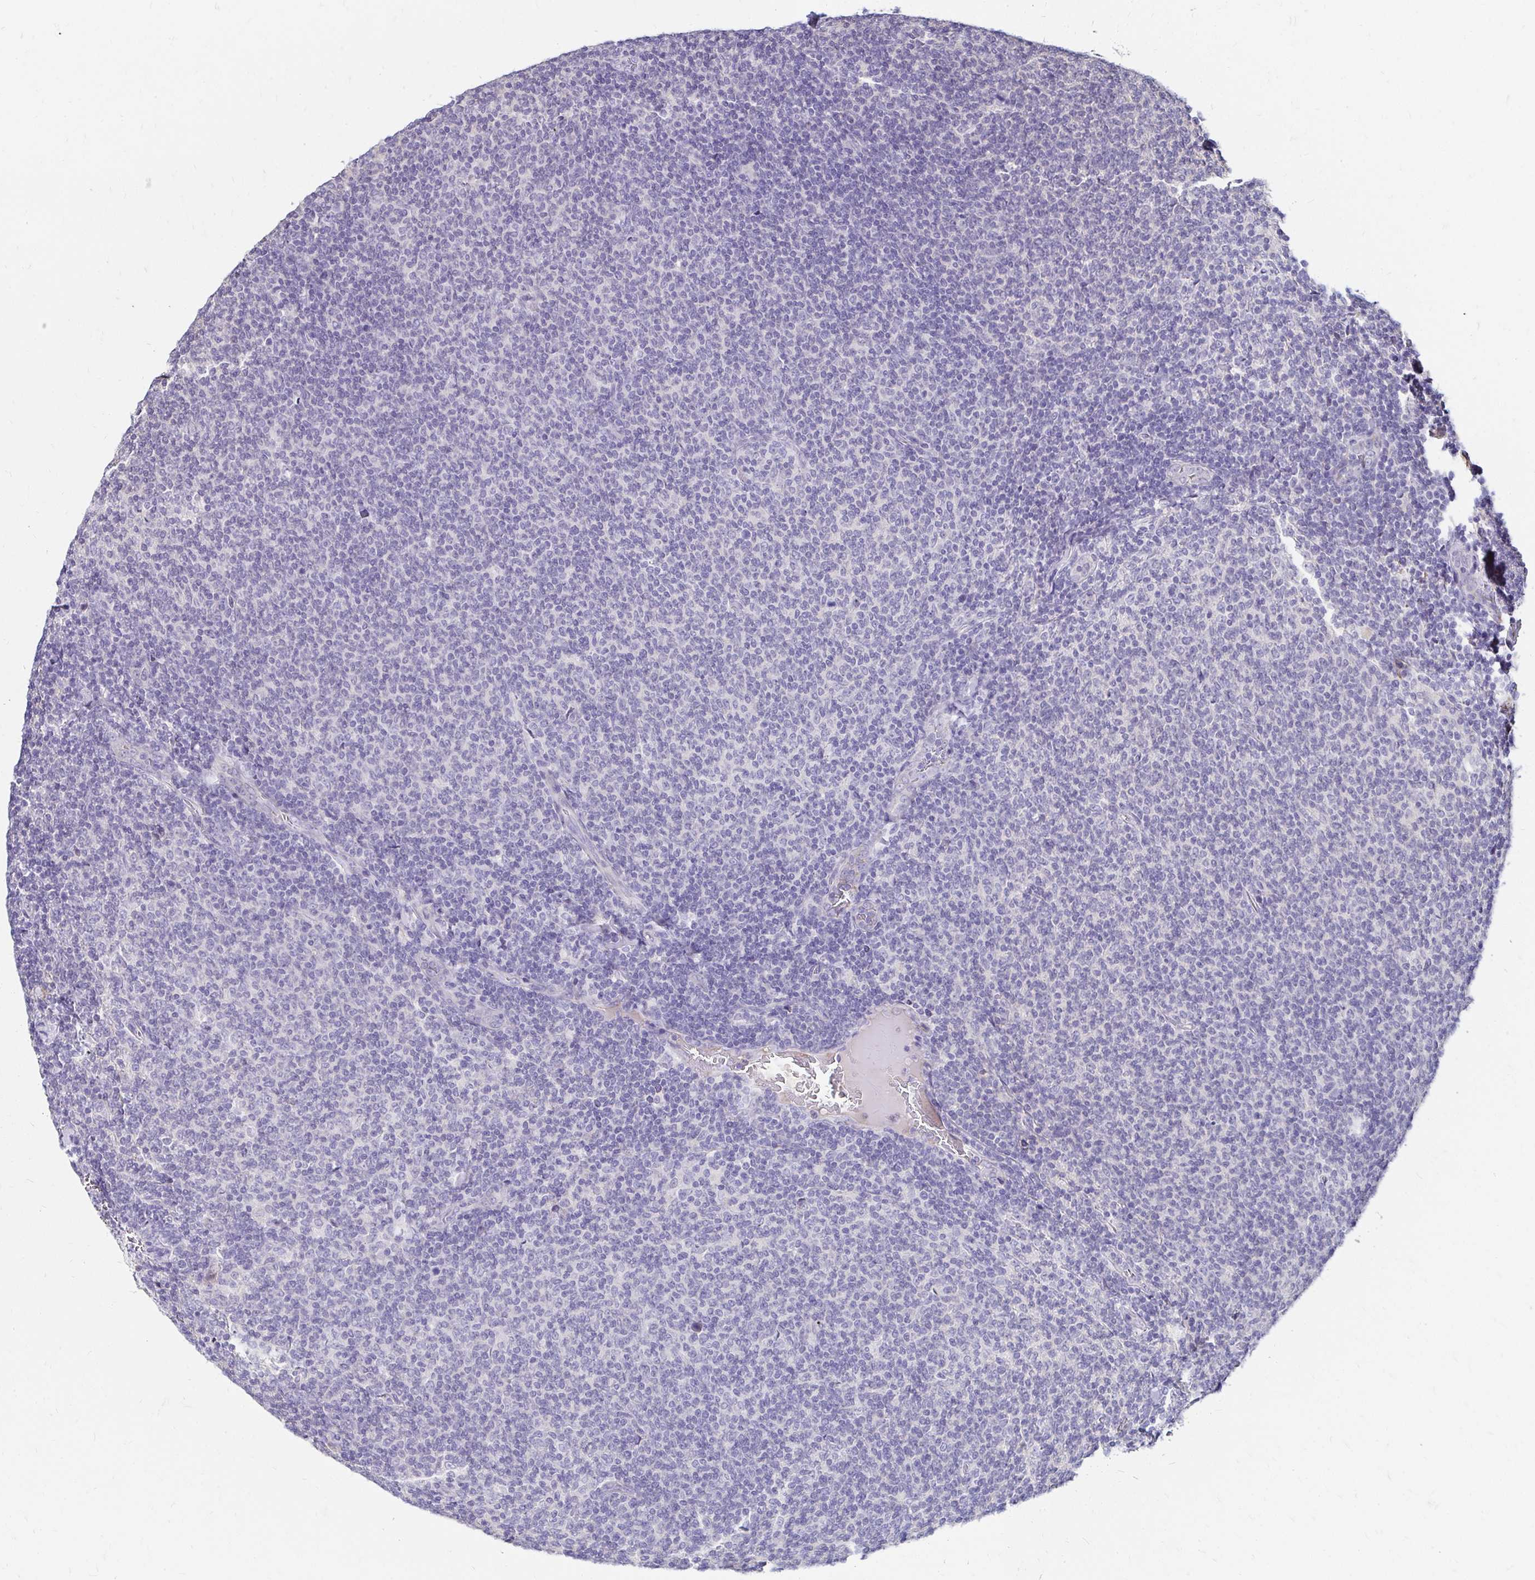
{"staining": {"intensity": "negative", "quantity": "none", "location": "none"}, "tissue": "lymphoma", "cell_type": "Tumor cells", "image_type": "cancer", "snomed": [{"axis": "morphology", "description": "Malignant lymphoma, non-Hodgkin's type, Low grade"}, {"axis": "topography", "description": "Lymph node"}], "caption": "Tumor cells show no significant expression in lymphoma.", "gene": "SCG3", "patient": {"sex": "male", "age": 52}}